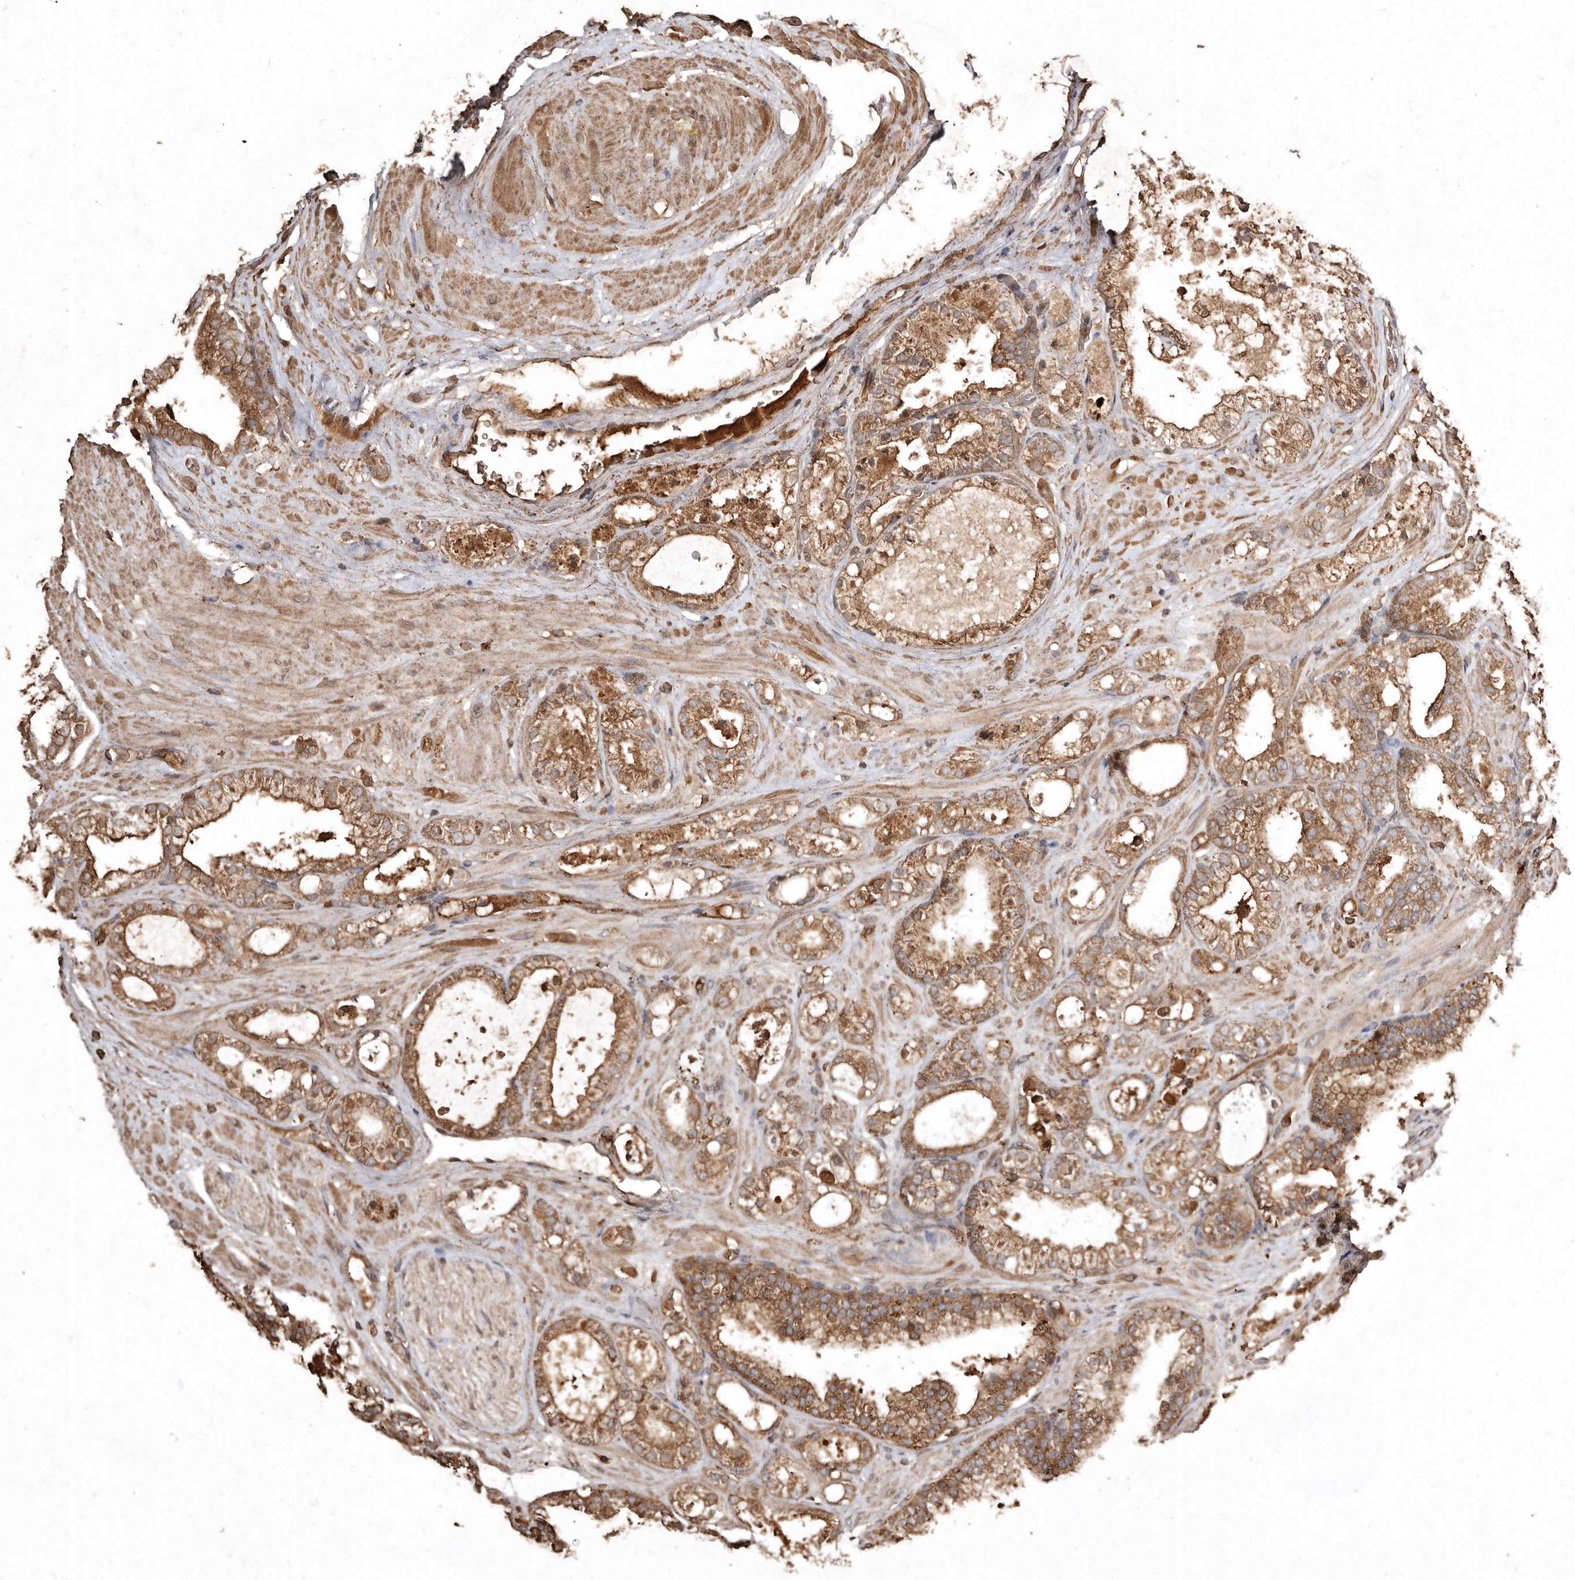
{"staining": {"intensity": "moderate", "quantity": ">75%", "location": "cytoplasmic/membranous"}, "tissue": "prostate cancer", "cell_type": "Tumor cells", "image_type": "cancer", "snomed": [{"axis": "morphology", "description": "Adenocarcinoma, High grade"}, {"axis": "topography", "description": "Prostate"}], "caption": "High-power microscopy captured an immunohistochemistry micrograph of high-grade adenocarcinoma (prostate), revealing moderate cytoplasmic/membranous positivity in about >75% of tumor cells. The staining was performed using DAB, with brown indicating positive protein expression. Nuclei are stained blue with hematoxylin.", "gene": "FARS2", "patient": {"sex": "male", "age": 58}}